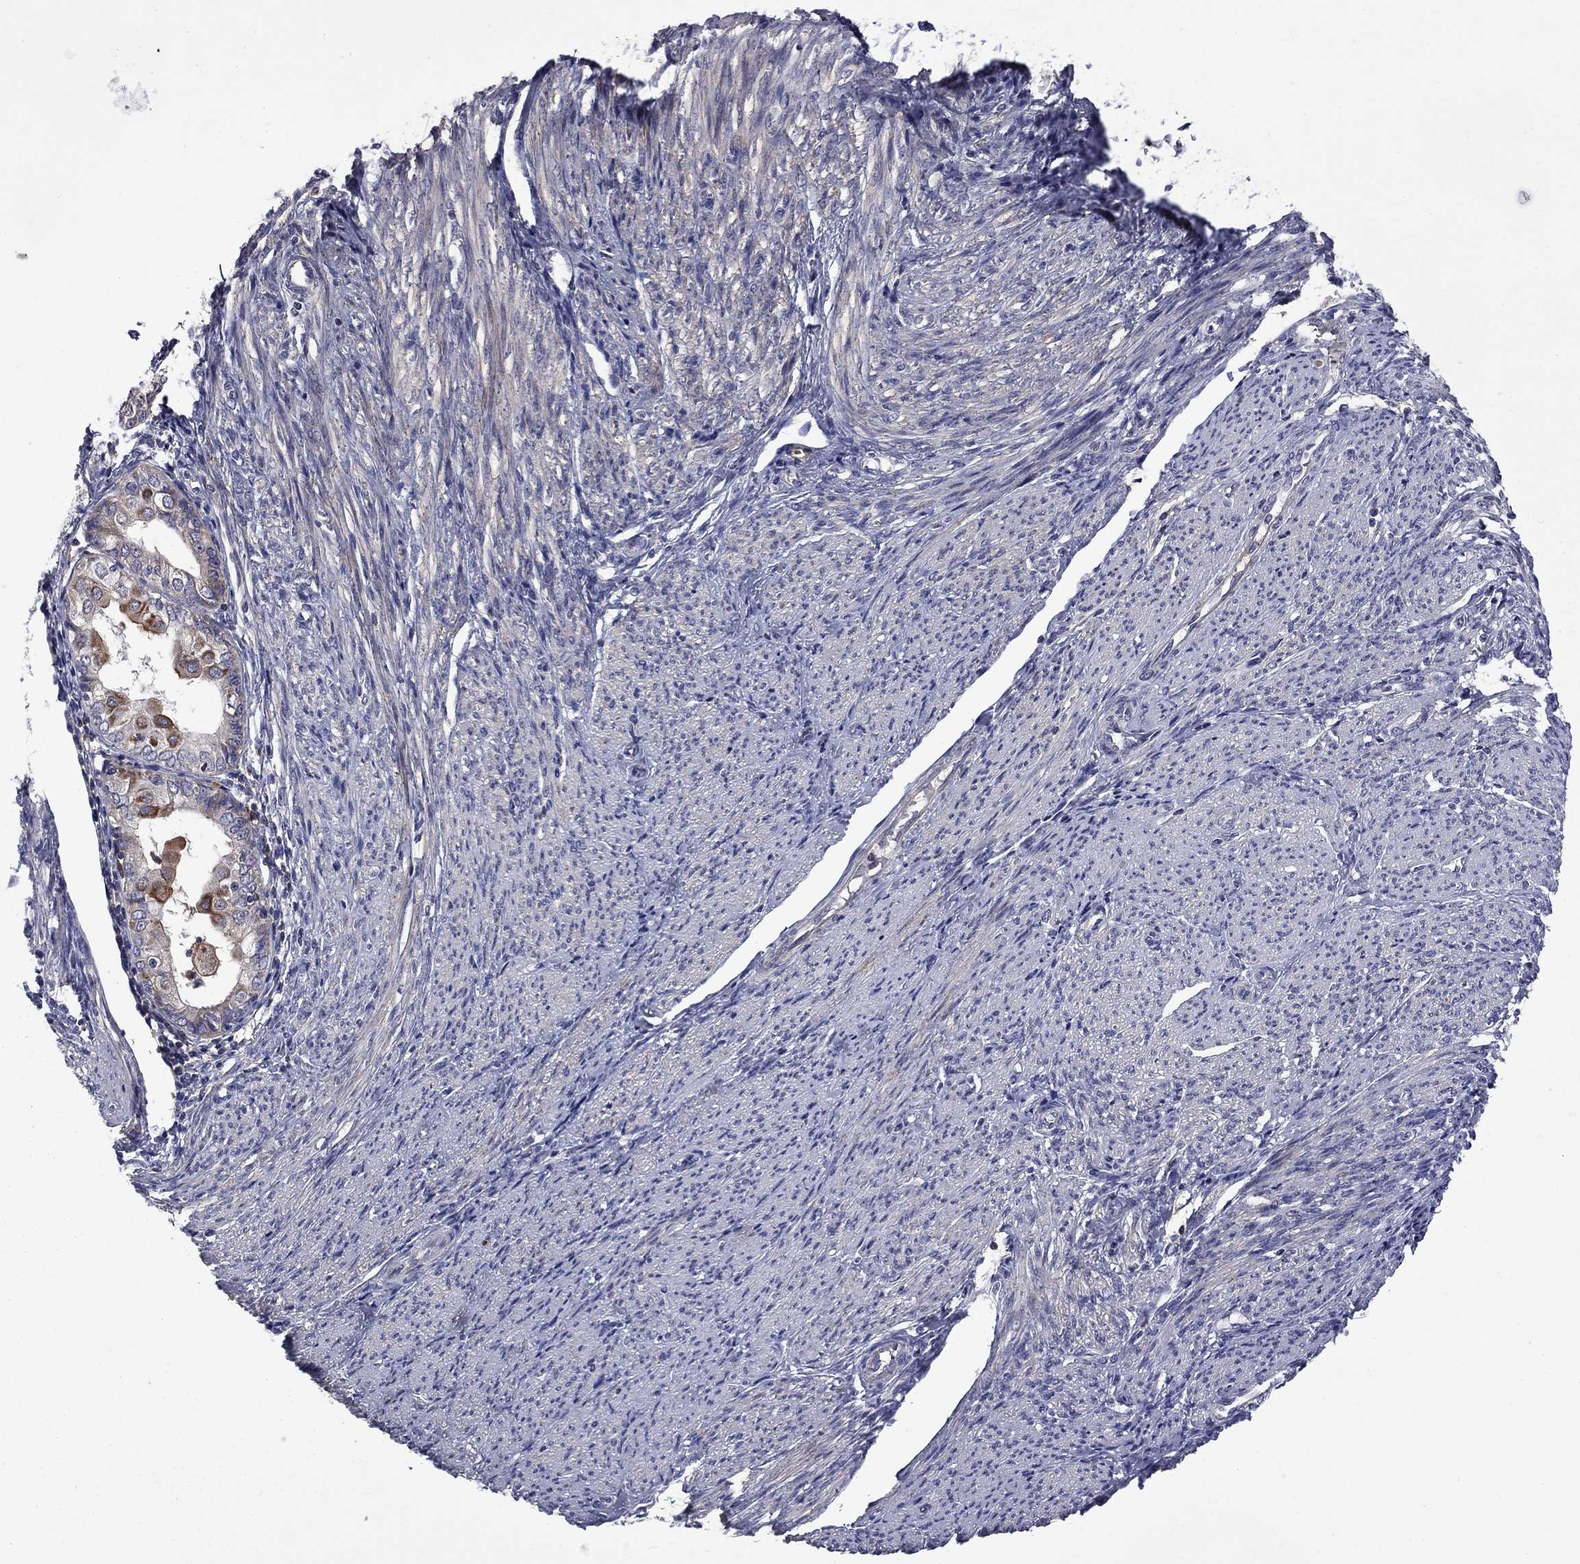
{"staining": {"intensity": "strong", "quantity": "<25%", "location": "cytoplasmic/membranous"}, "tissue": "endometrial cancer", "cell_type": "Tumor cells", "image_type": "cancer", "snomed": [{"axis": "morphology", "description": "Adenocarcinoma, NOS"}, {"axis": "topography", "description": "Endometrium"}], "caption": "Protein staining of endometrial cancer (adenocarcinoma) tissue shows strong cytoplasmic/membranous positivity in about <25% of tumor cells.", "gene": "CEACAM7", "patient": {"sex": "female", "age": 68}}